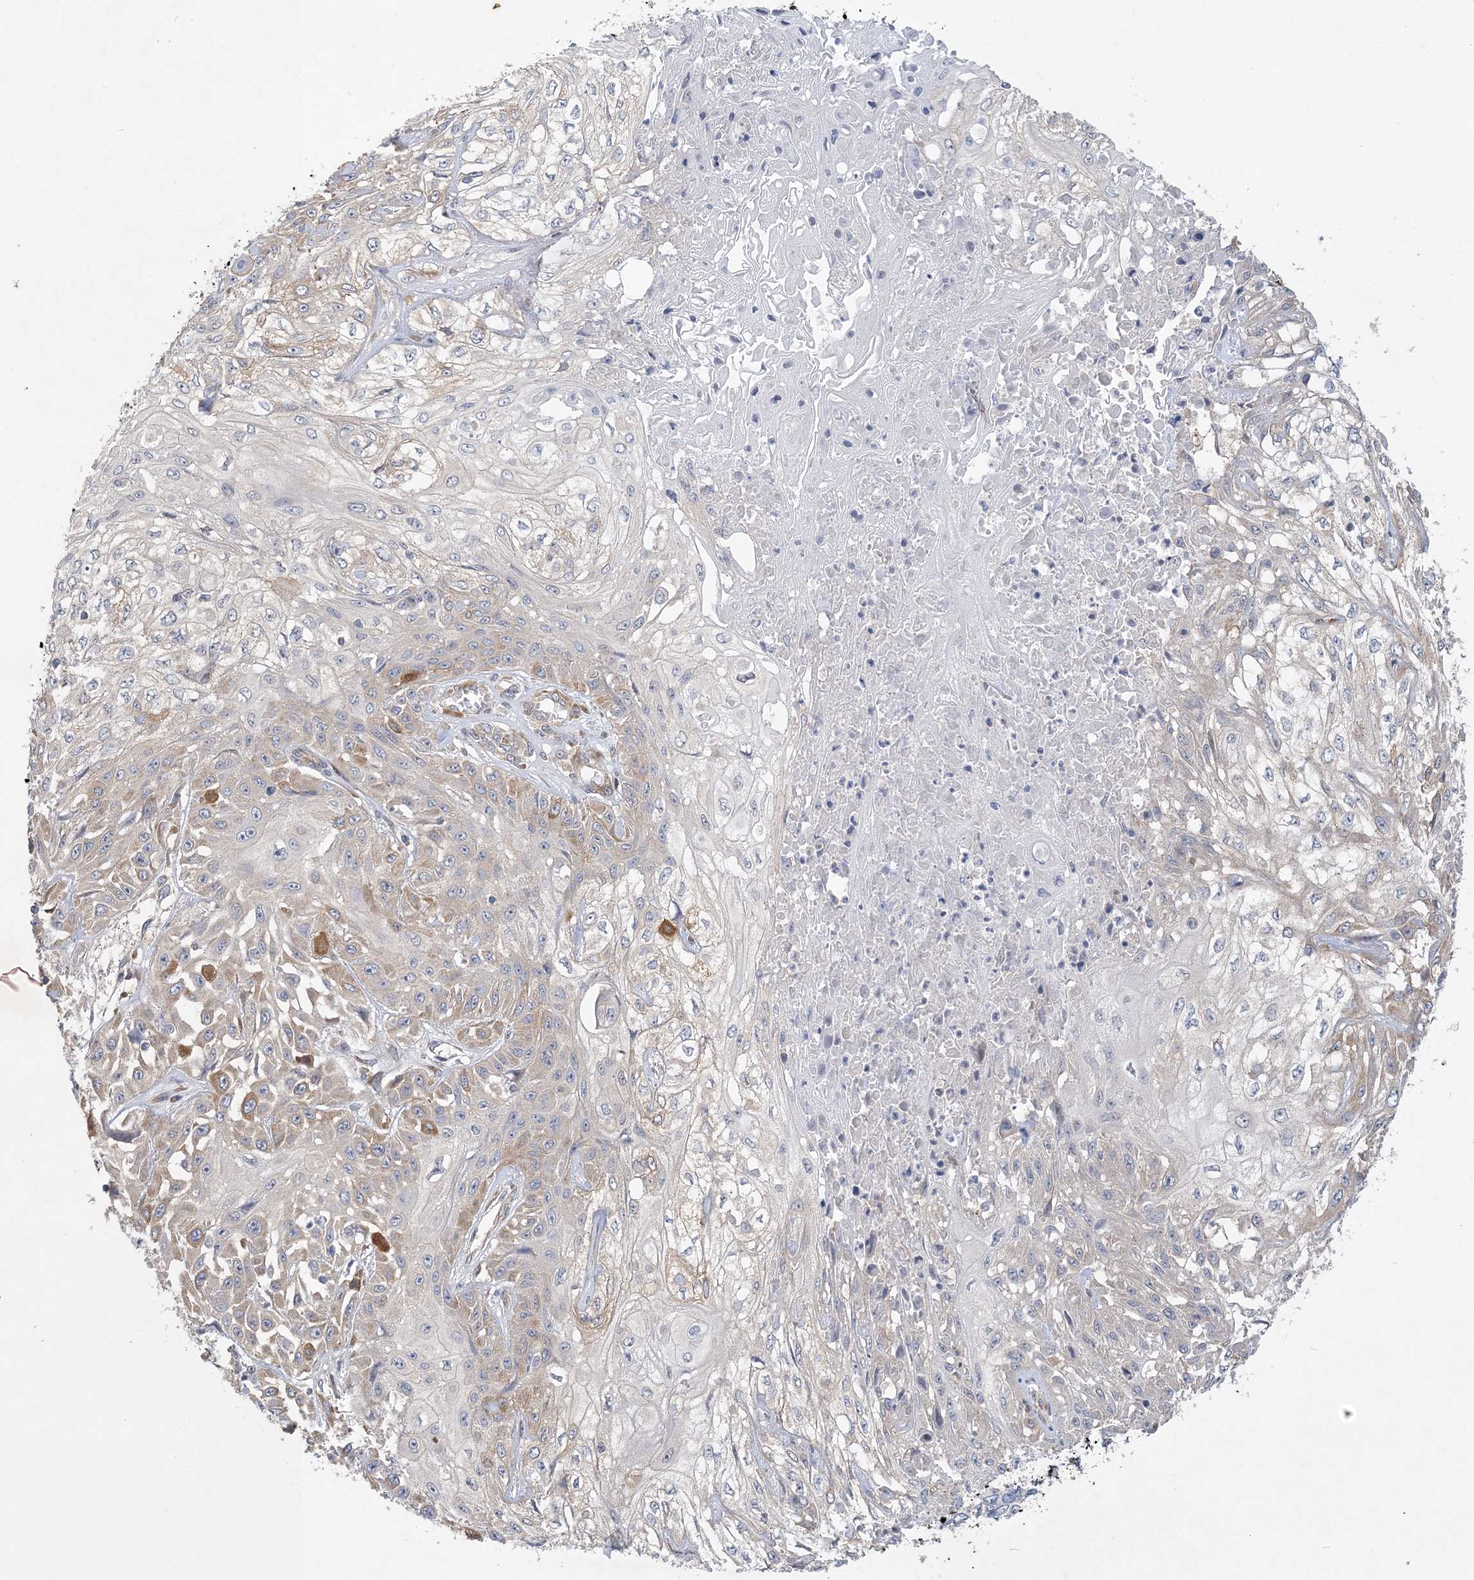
{"staining": {"intensity": "weak", "quantity": "<25%", "location": "cytoplasmic/membranous"}, "tissue": "skin cancer", "cell_type": "Tumor cells", "image_type": "cancer", "snomed": [{"axis": "morphology", "description": "Squamous cell carcinoma, NOS"}, {"axis": "morphology", "description": "Squamous cell carcinoma, metastatic, NOS"}, {"axis": "topography", "description": "Skin"}, {"axis": "topography", "description": "Lymph node"}], "caption": "A high-resolution micrograph shows immunohistochemistry staining of skin cancer, which shows no significant expression in tumor cells. (Immunohistochemistry, brightfield microscopy, high magnification).", "gene": "MAP4K5", "patient": {"sex": "male", "age": 75}}